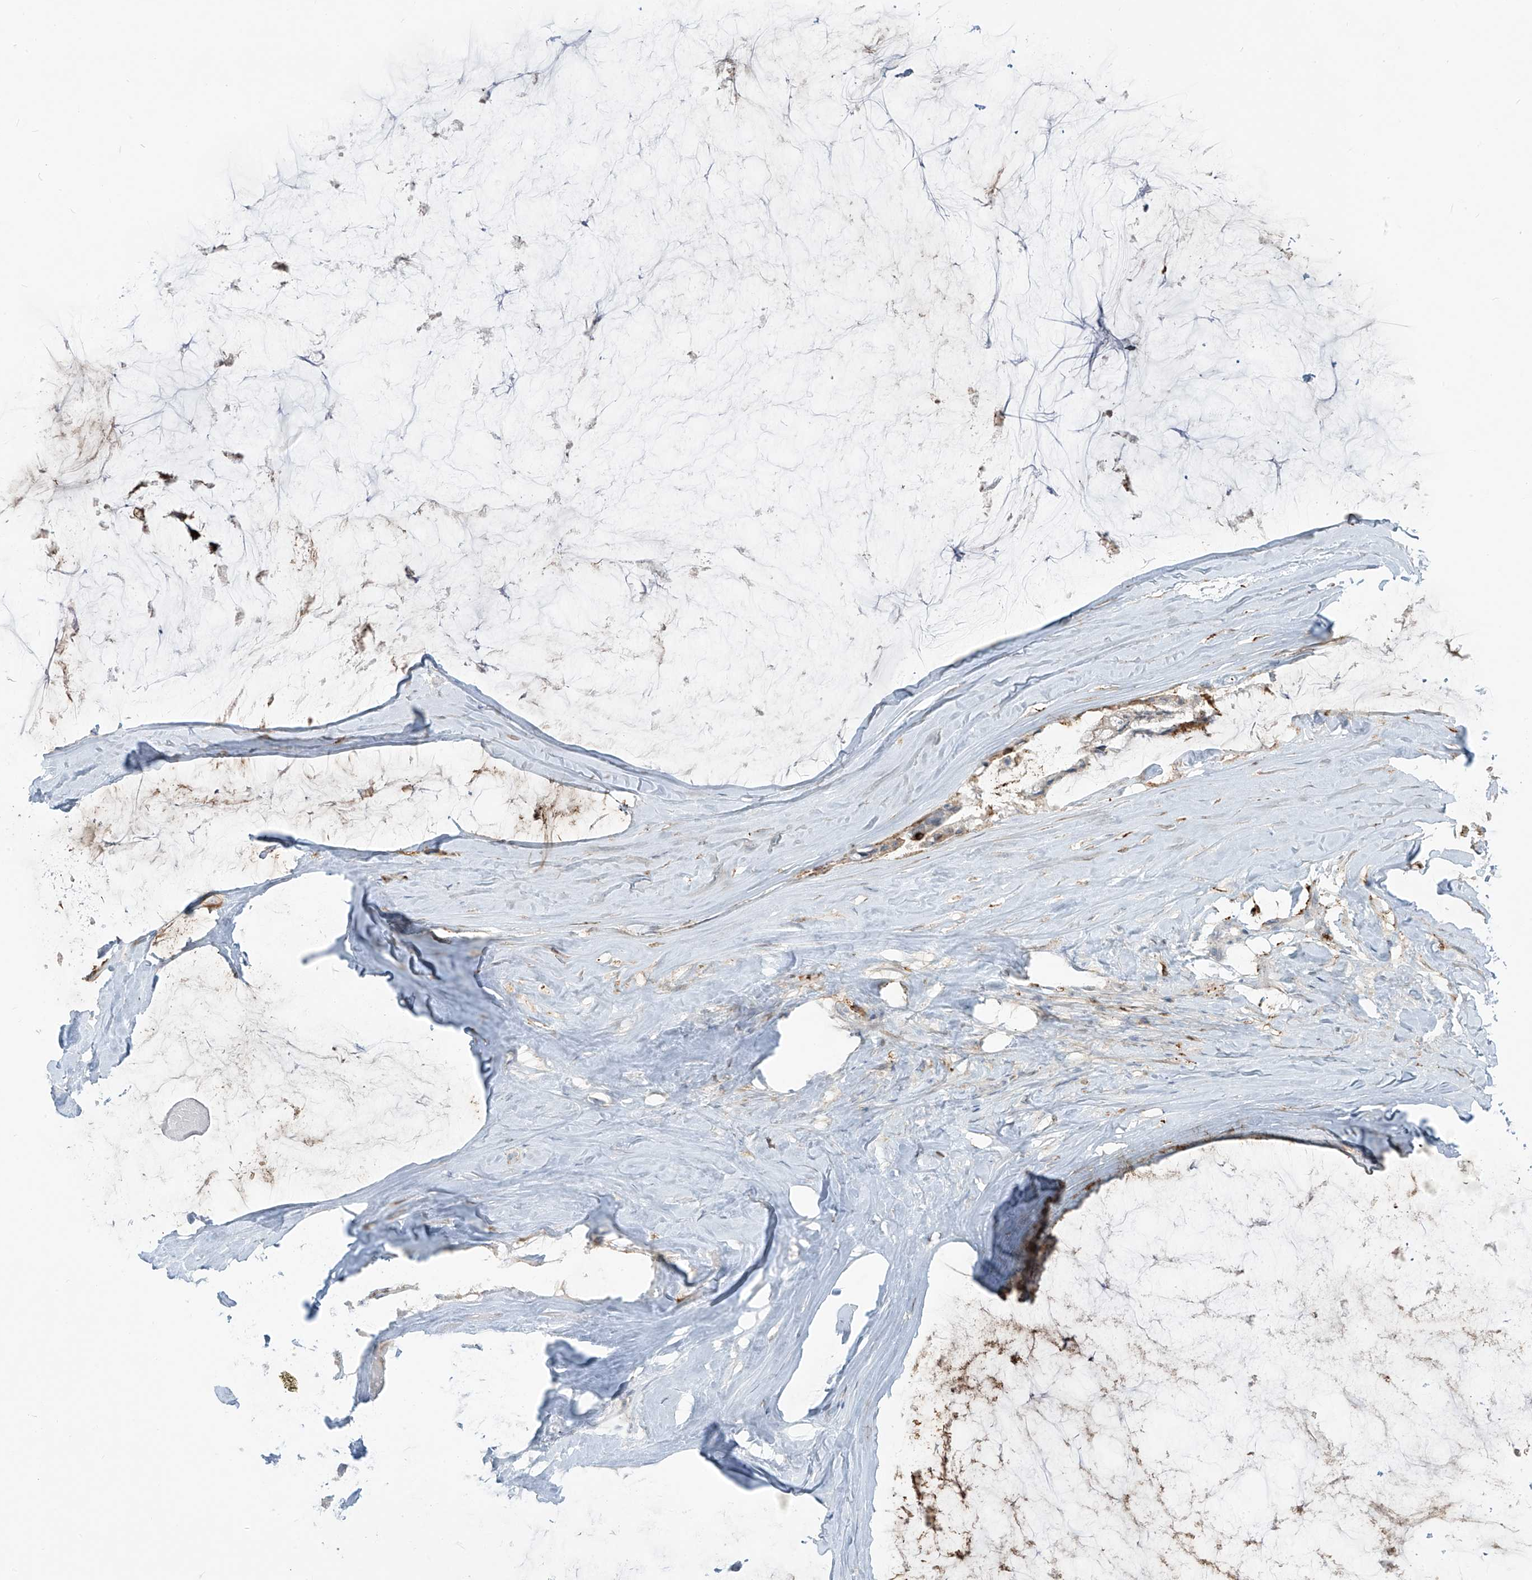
{"staining": {"intensity": "moderate", "quantity": "<25%", "location": "cytoplasmic/membranous"}, "tissue": "ovarian cancer", "cell_type": "Tumor cells", "image_type": "cancer", "snomed": [{"axis": "morphology", "description": "Cystadenocarcinoma, mucinous, NOS"}, {"axis": "topography", "description": "Ovary"}], "caption": "DAB (3,3'-diaminobenzidine) immunohistochemical staining of human mucinous cystadenocarcinoma (ovarian) exhibits moderate cytoplasmic/membranous protein expression in about <25% of tumor cells.", "gene": "NOTO", "patient": {"sex": "female", "age": 39}}